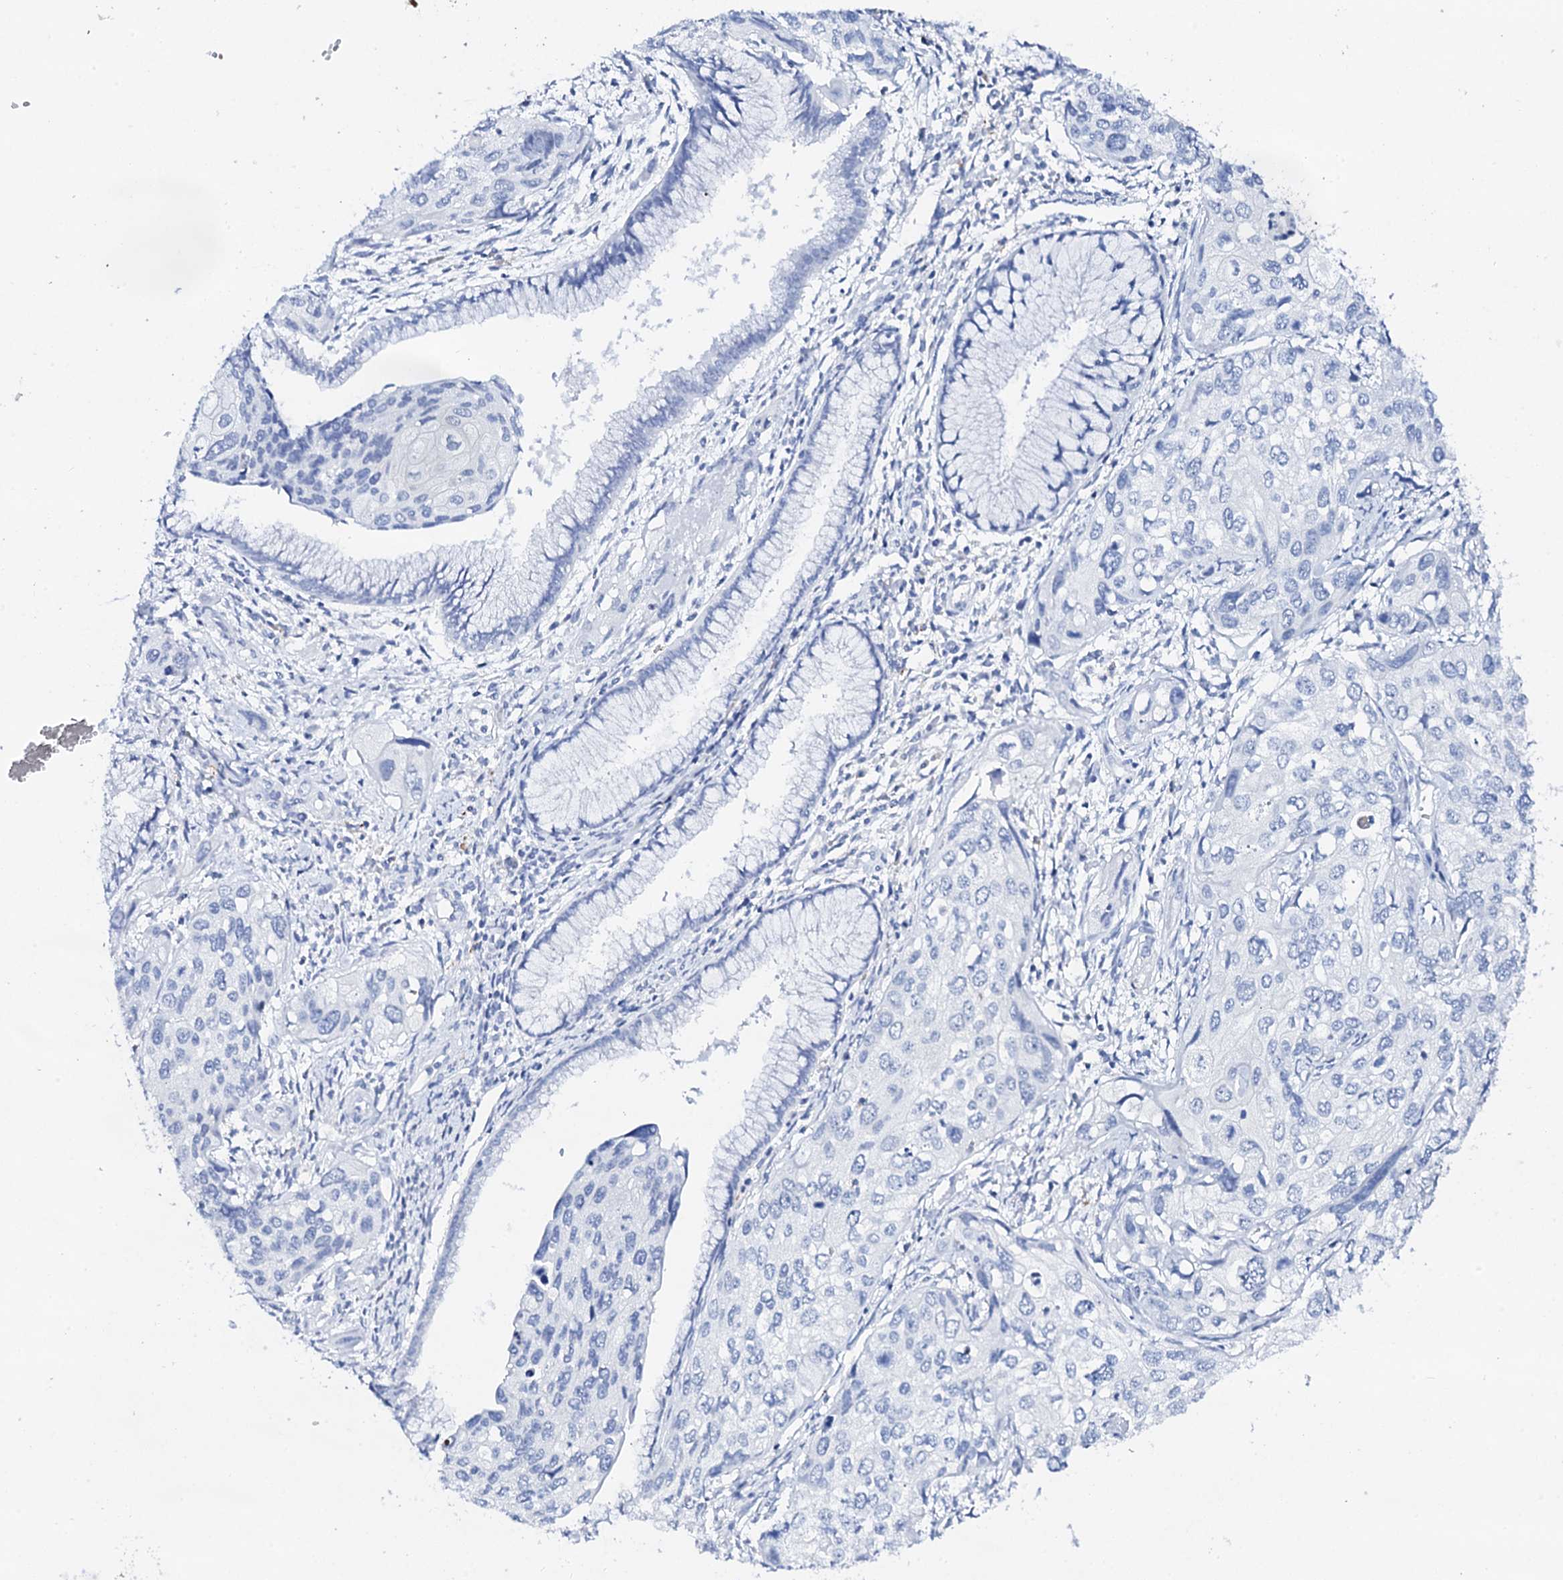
{"staining": {"intensity": "negative", "quantity": "none", "location": "none"}, "tissue": "cervical cancer", "cell_type": "Tumor cells", "image_type": "cancer", "snomed": [{"axis": "morphology", "description": "Squamous cell carcinoma, NOS"}, {"axis": "topography", "description": "Cervix"}], "caption": "Tumor cells show no significant expression in cervical cancer.", "gene": "FBXL16", "patient": {"sex": "female", "age": 55}}